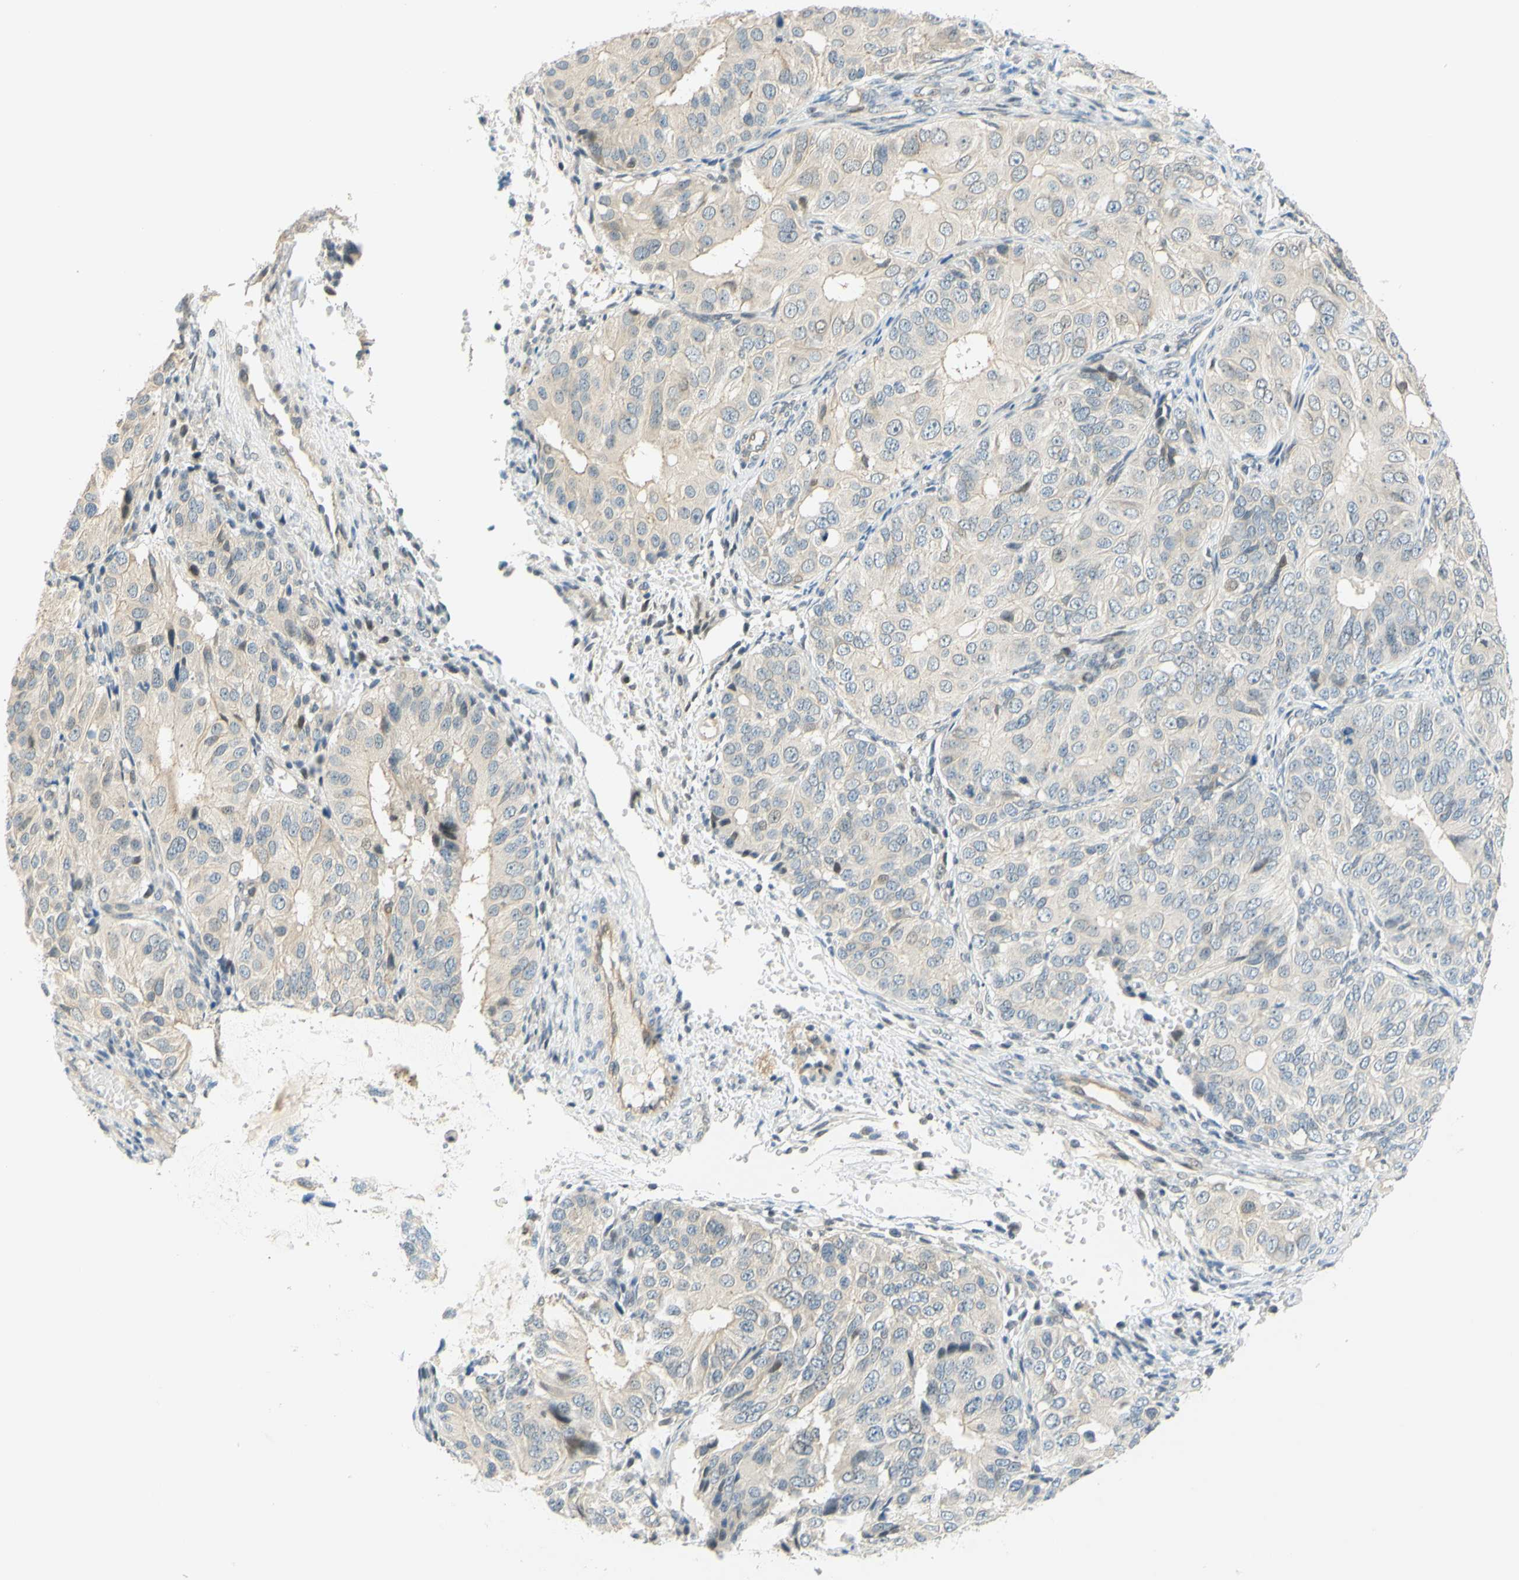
{"staining": {"intensity": "negative", "quantity": "none", "location": "none"}, "tissue": "ovarian cancer", "cell_type": "Tumor cells", "image_type": "cancer", "snomed": [{"axis": "morphology", "description": "Carcinoma, endometroid"}, {"axis": "topography", "description": "Ovary"}], "caption": "This is an immunohistochemistry (IHC) photomicrograph of ovarian endometroid carcinoma. There is no expression in tumor cells.", "gene": "C2CD2L", "patient": {"sex": "female", "age": 51}}